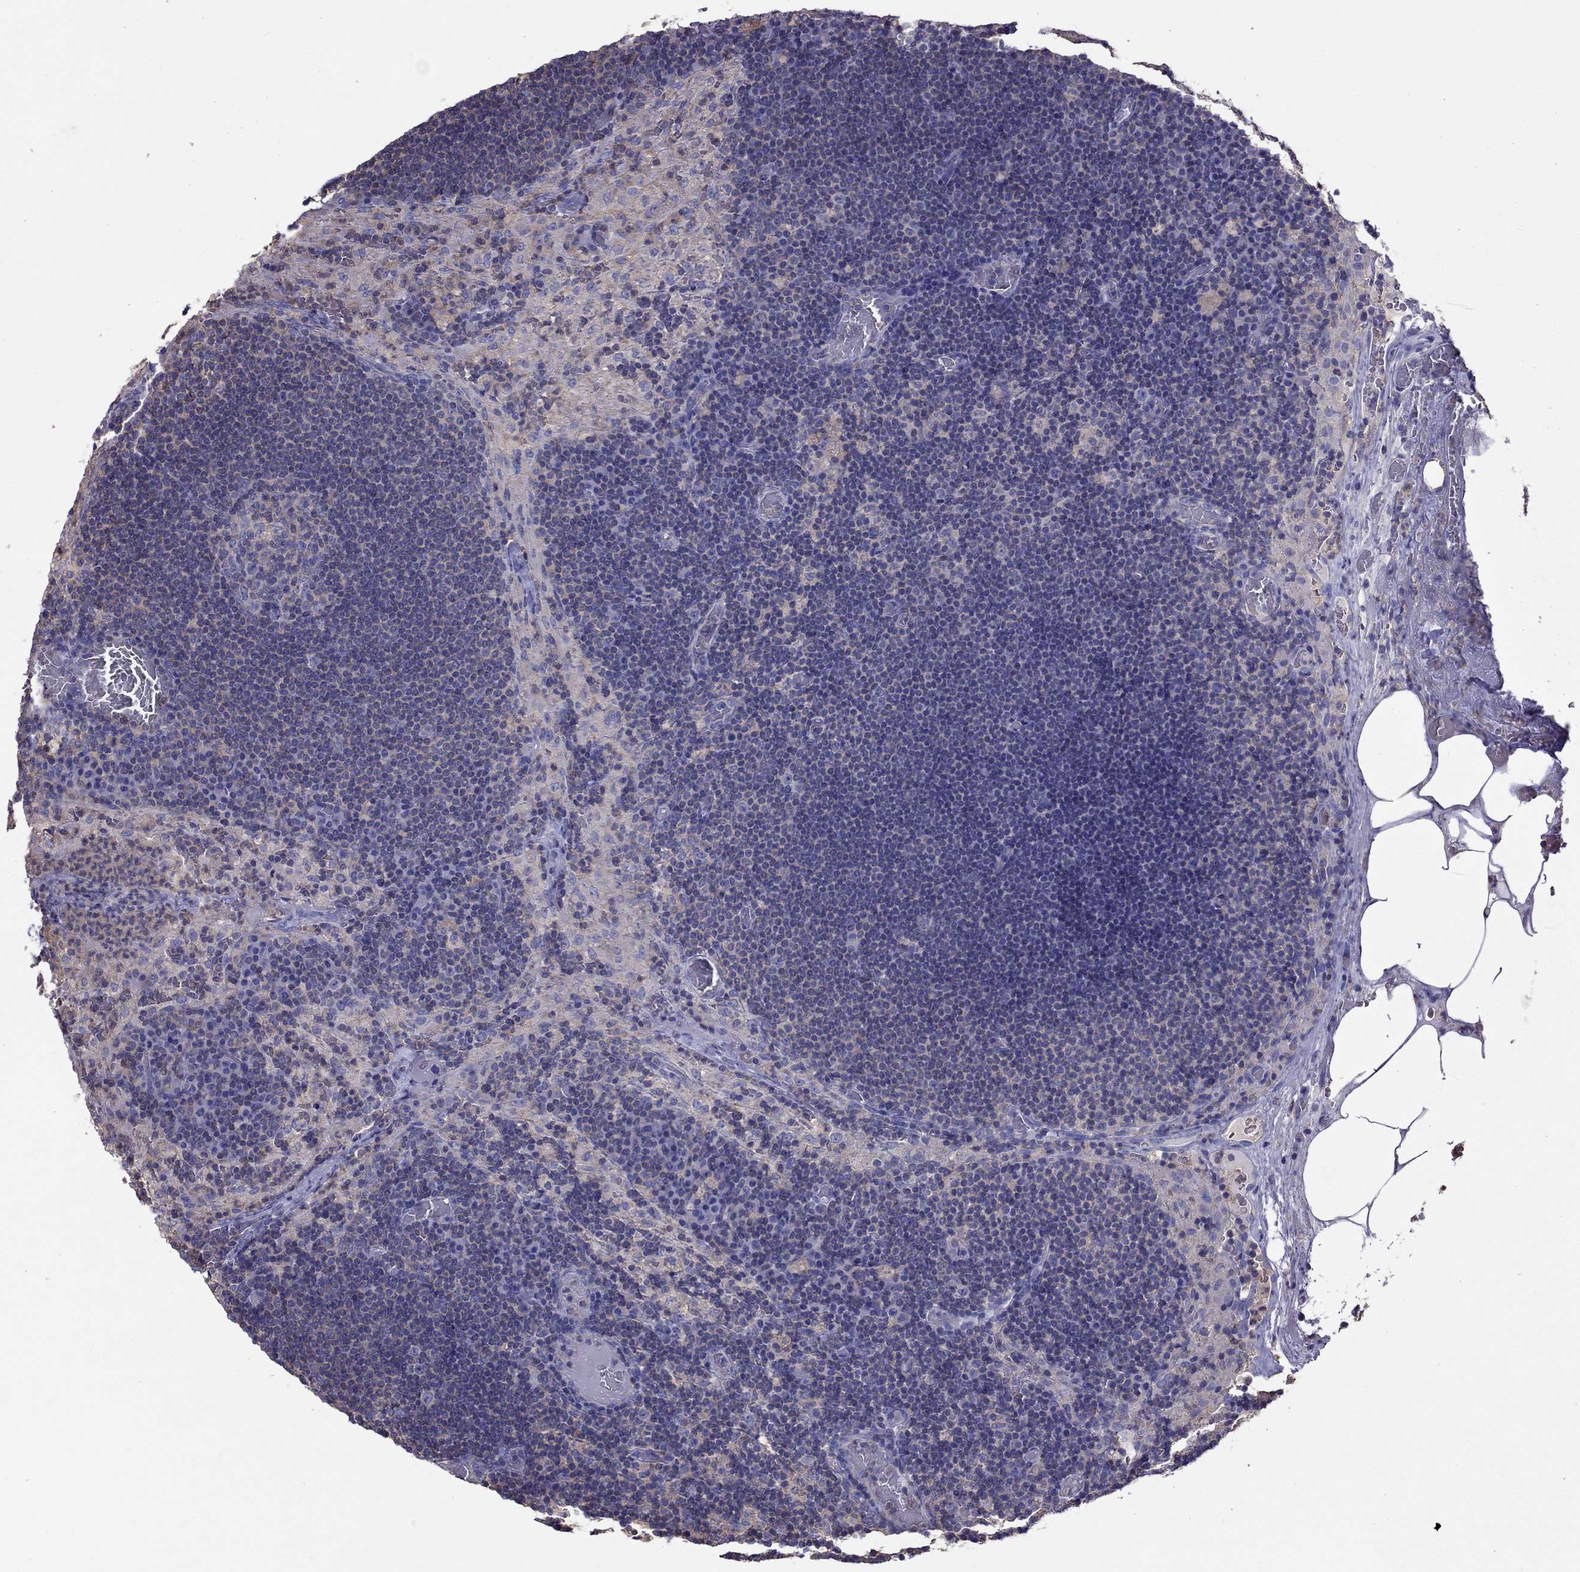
{"staining": {"intensity": "negative", "quantity": "none", "location": "none"}, "tissue": "lymph node", "cell_type": "Germinal center cells", "image_type": "normal", "snomed": [{"axis": "morphology", "description": "Normal tissue, NOS"}, {"axis": "topography", "description": "Lymph node"}], "caption": "This is a micrograph of immunohistochemistry staining of unremarkable lymph node, which shows no positivity in germinal center cells. The staining was performed using DAB (3,3'-diaminobenzidine) to visualize the protein expression in brown, while the nuclei were stained in blue with hematoxylin (Magnification: 20x).", "gene": "TEX22", "patient": {"sex": "male", "age": 63}}